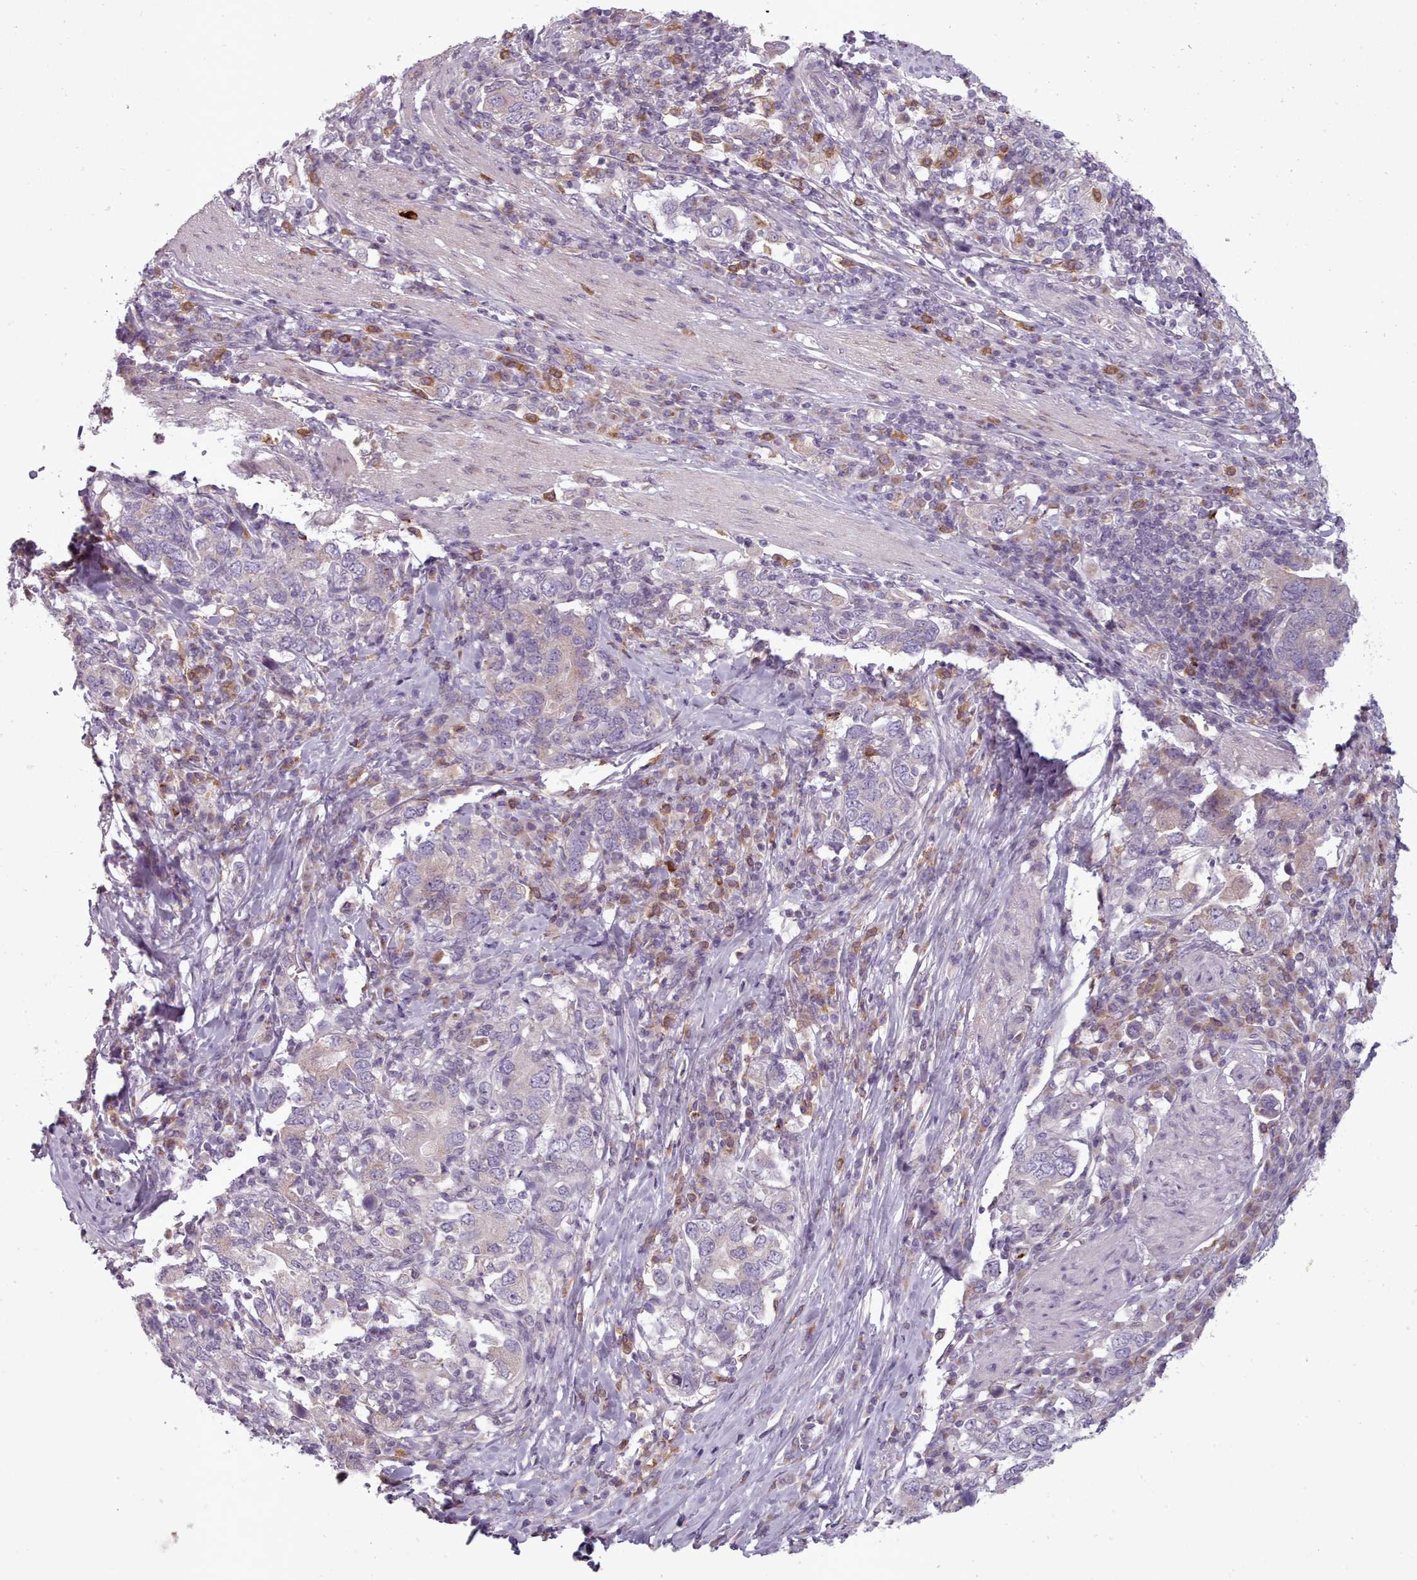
{"staining": {"intensity": "negative", "quantity": "none", "location": "none"}, "tissue": "stomach cancer", "cell_type": "Tumor cells", "image_type": "cancer", "snomed": [{"axis": "morphology", "description": "Adenocarcinoma, NOS"}, {"axis": "topography", "description": "Stomach, upper"}, {"axis": "topography", "description": "Stomach"}], "caption": "Human stomach adenocarcinoma stained for a protein using immunohistochemistry exhibits no expression in tumor cells.", "gene": "LAPTM5", "patient": {"sex": "male", "age": 62}}